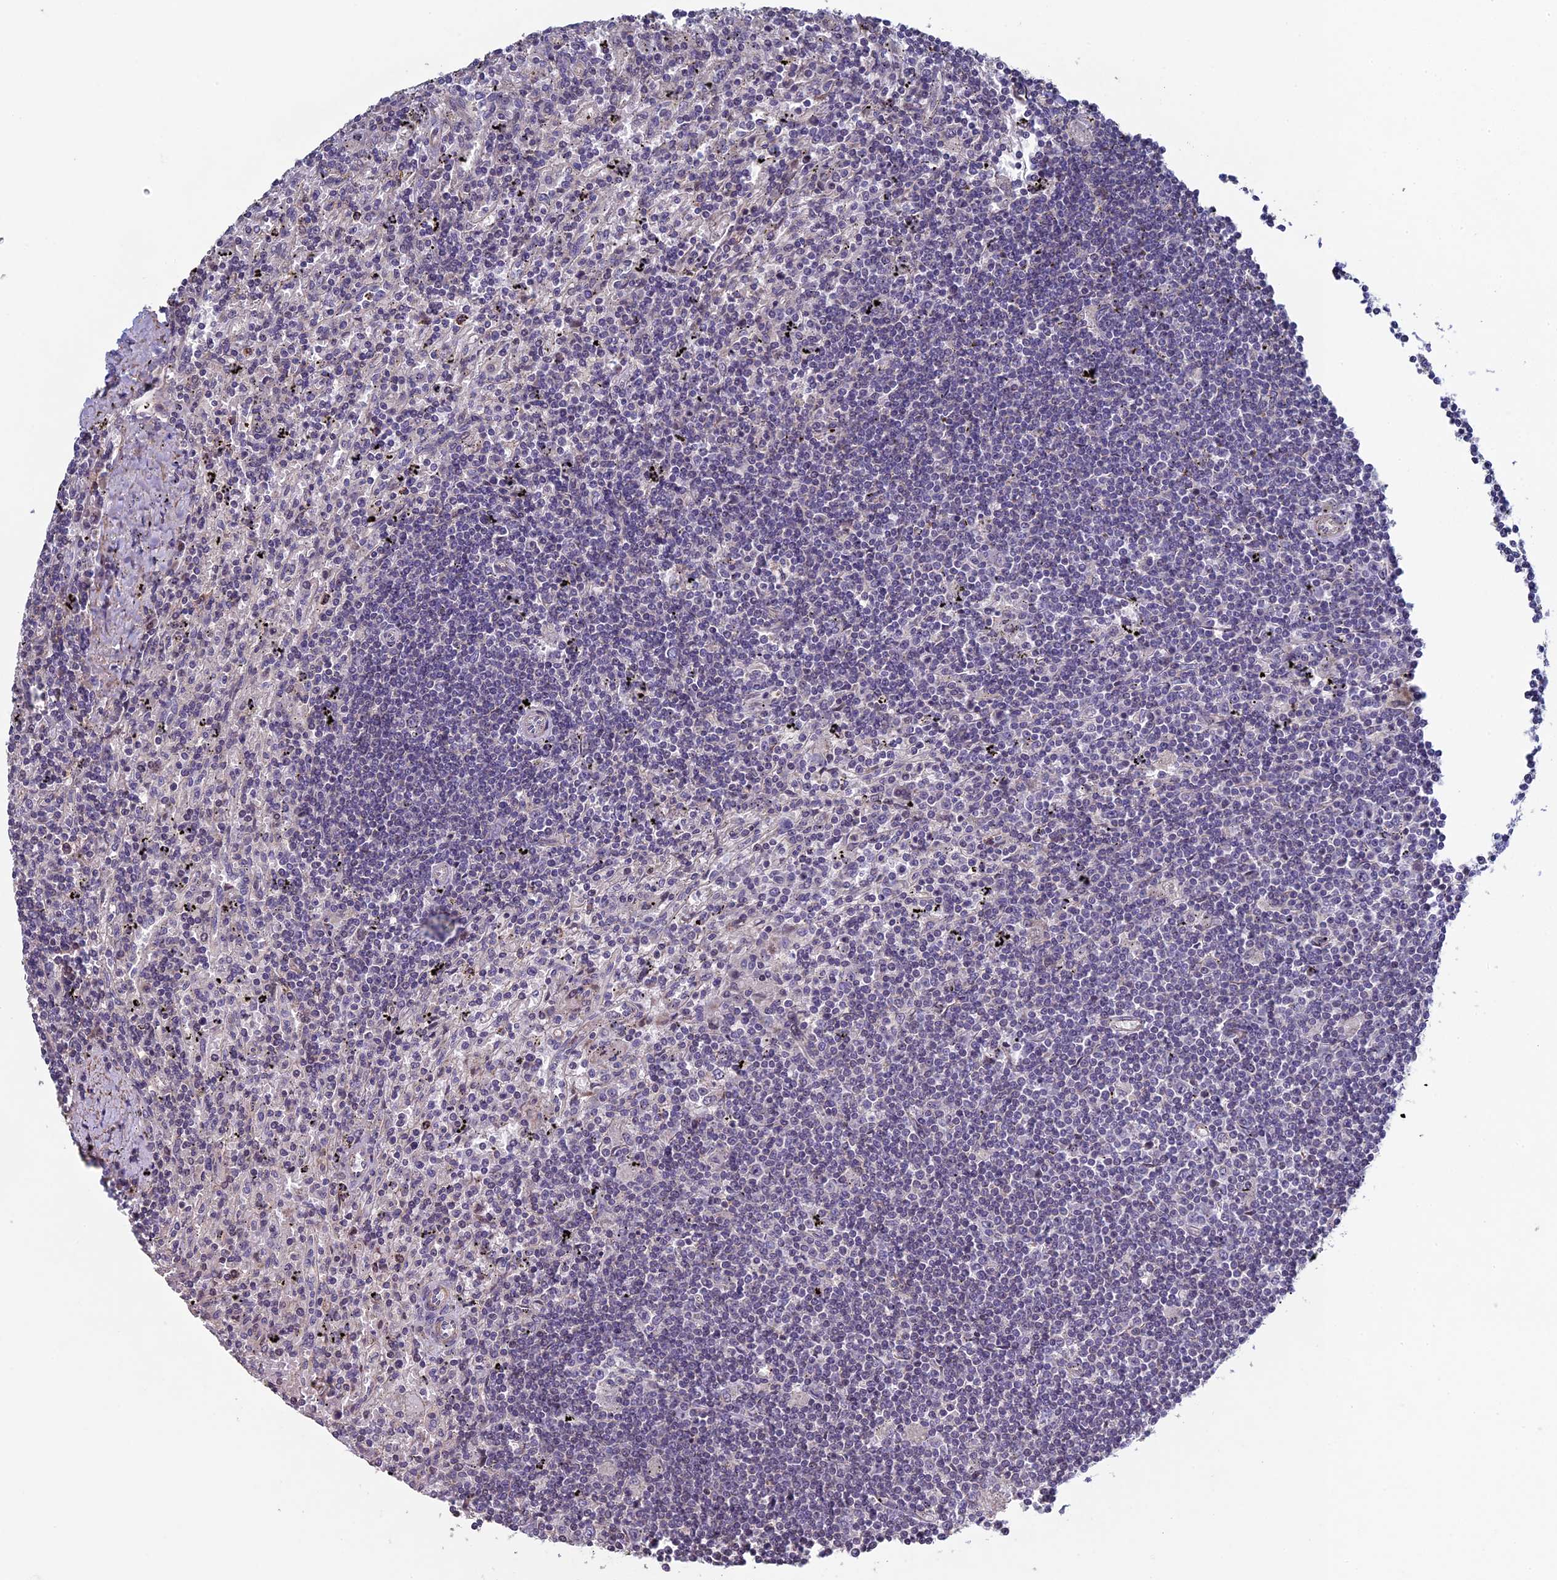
{"staining": {"intensity": "negative", "quantity": "none", "location": "none"}, "tissue": "lymphoma", "cell_type": "Tumor cells", "image_type": "cancer", "snomed": [{"axis": "morphology", "description": "Malignant lymphoma, non-Hodgkin's type, Low grade"}, {"axis": "topography", "description": "Spleen"}], "caption": "This is an IHC micrograph of human malignant lymphoma, non-Hodgkin's type (low-grade). There is no positivity in tumor cells.", "gene": "DIXDC1", "patient": {"sex": "male", "age": 76}}